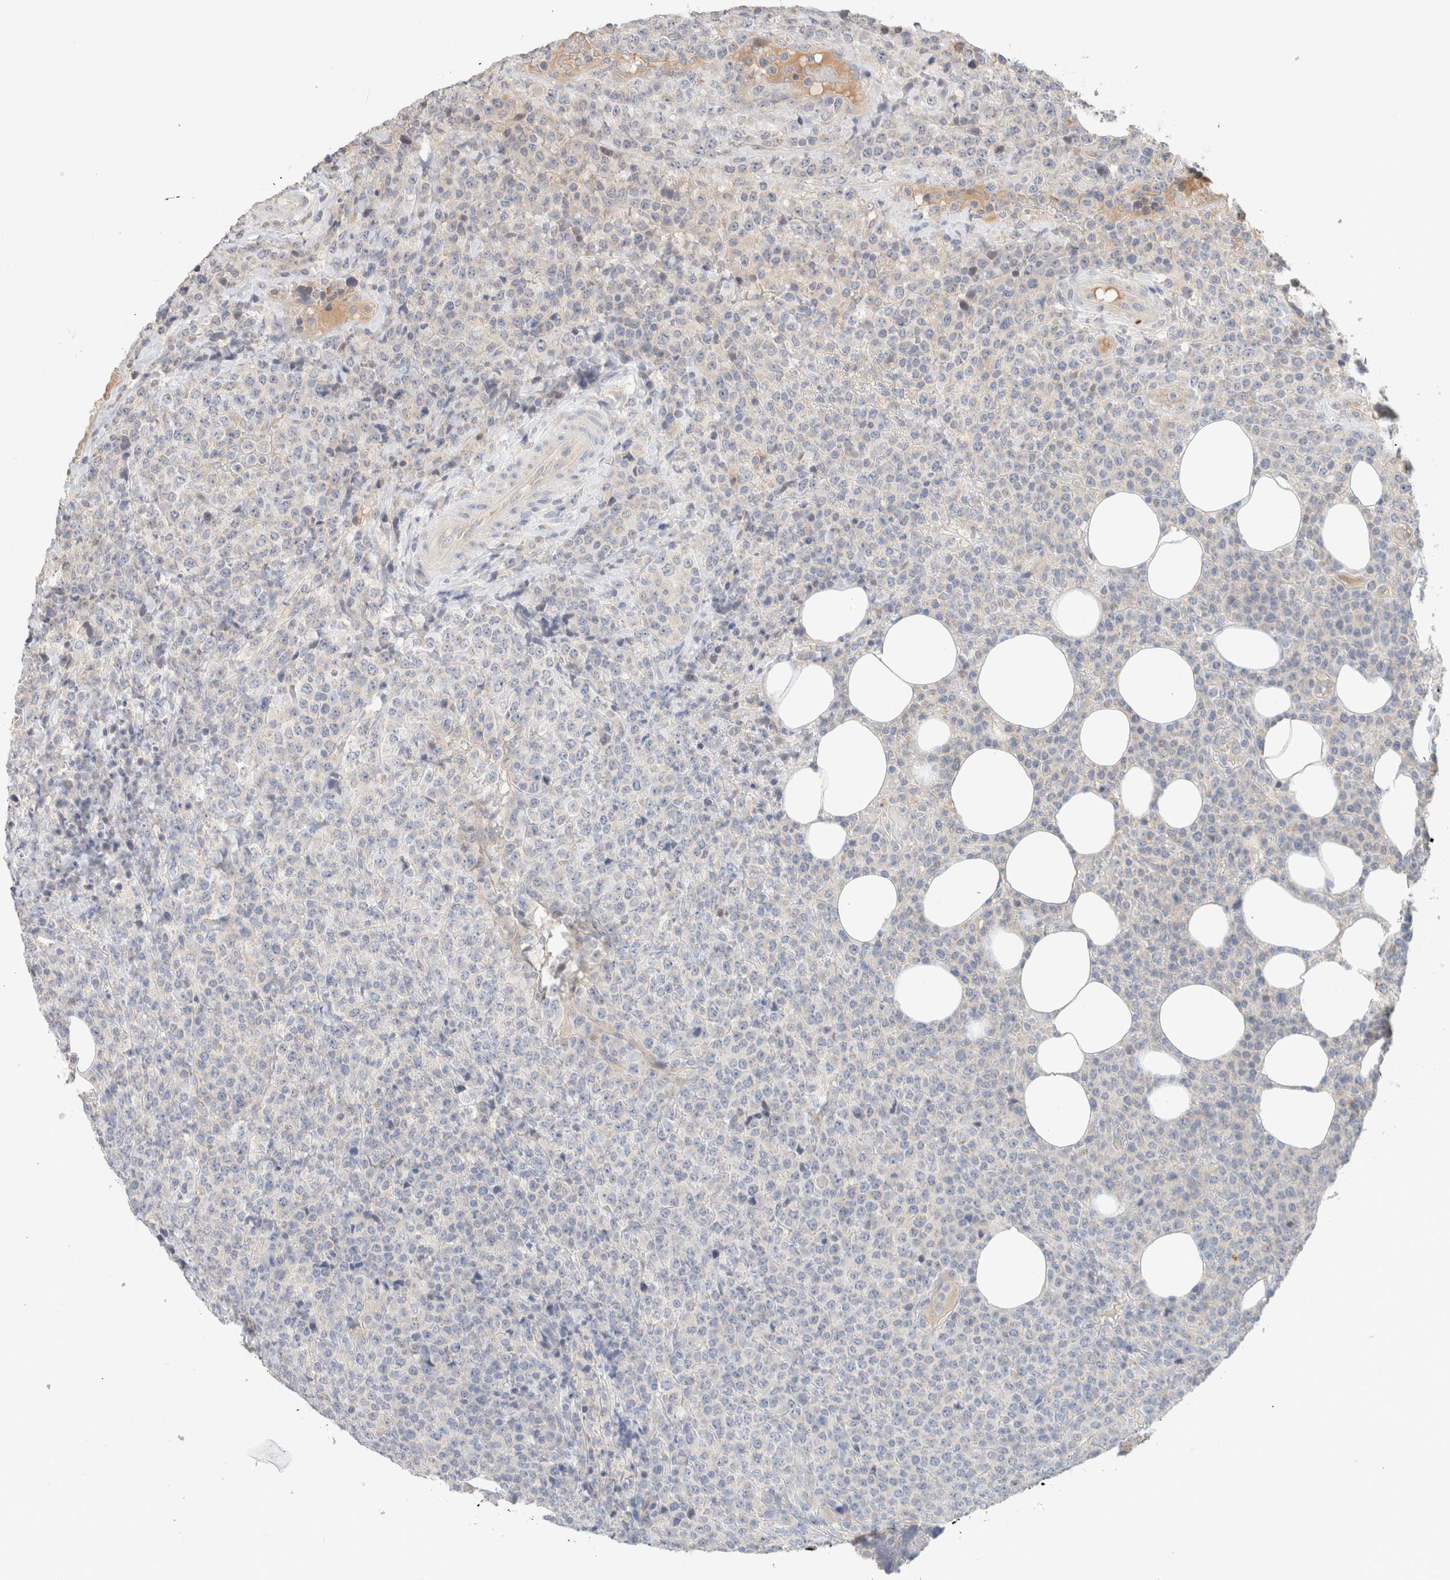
{"staining": {"intensity": "negative", "quantity": "none", "location": "none"}, "tissue": "lymphoma", "cell_type": "Tumor cells", "image_type": "cancer", "snomed": [{"axis": "morphology", "description": "Malignant lymphoma, non-Hodgkin's type, High grade"}, {"axis": "topography", "description": "Lymph node"}], "caption": "This is an immunohistochemistry image of lymphoma. There is no positivity in tumor cells.", "gene": "CA13", "patient": {"sex": "male", "age": 13}}